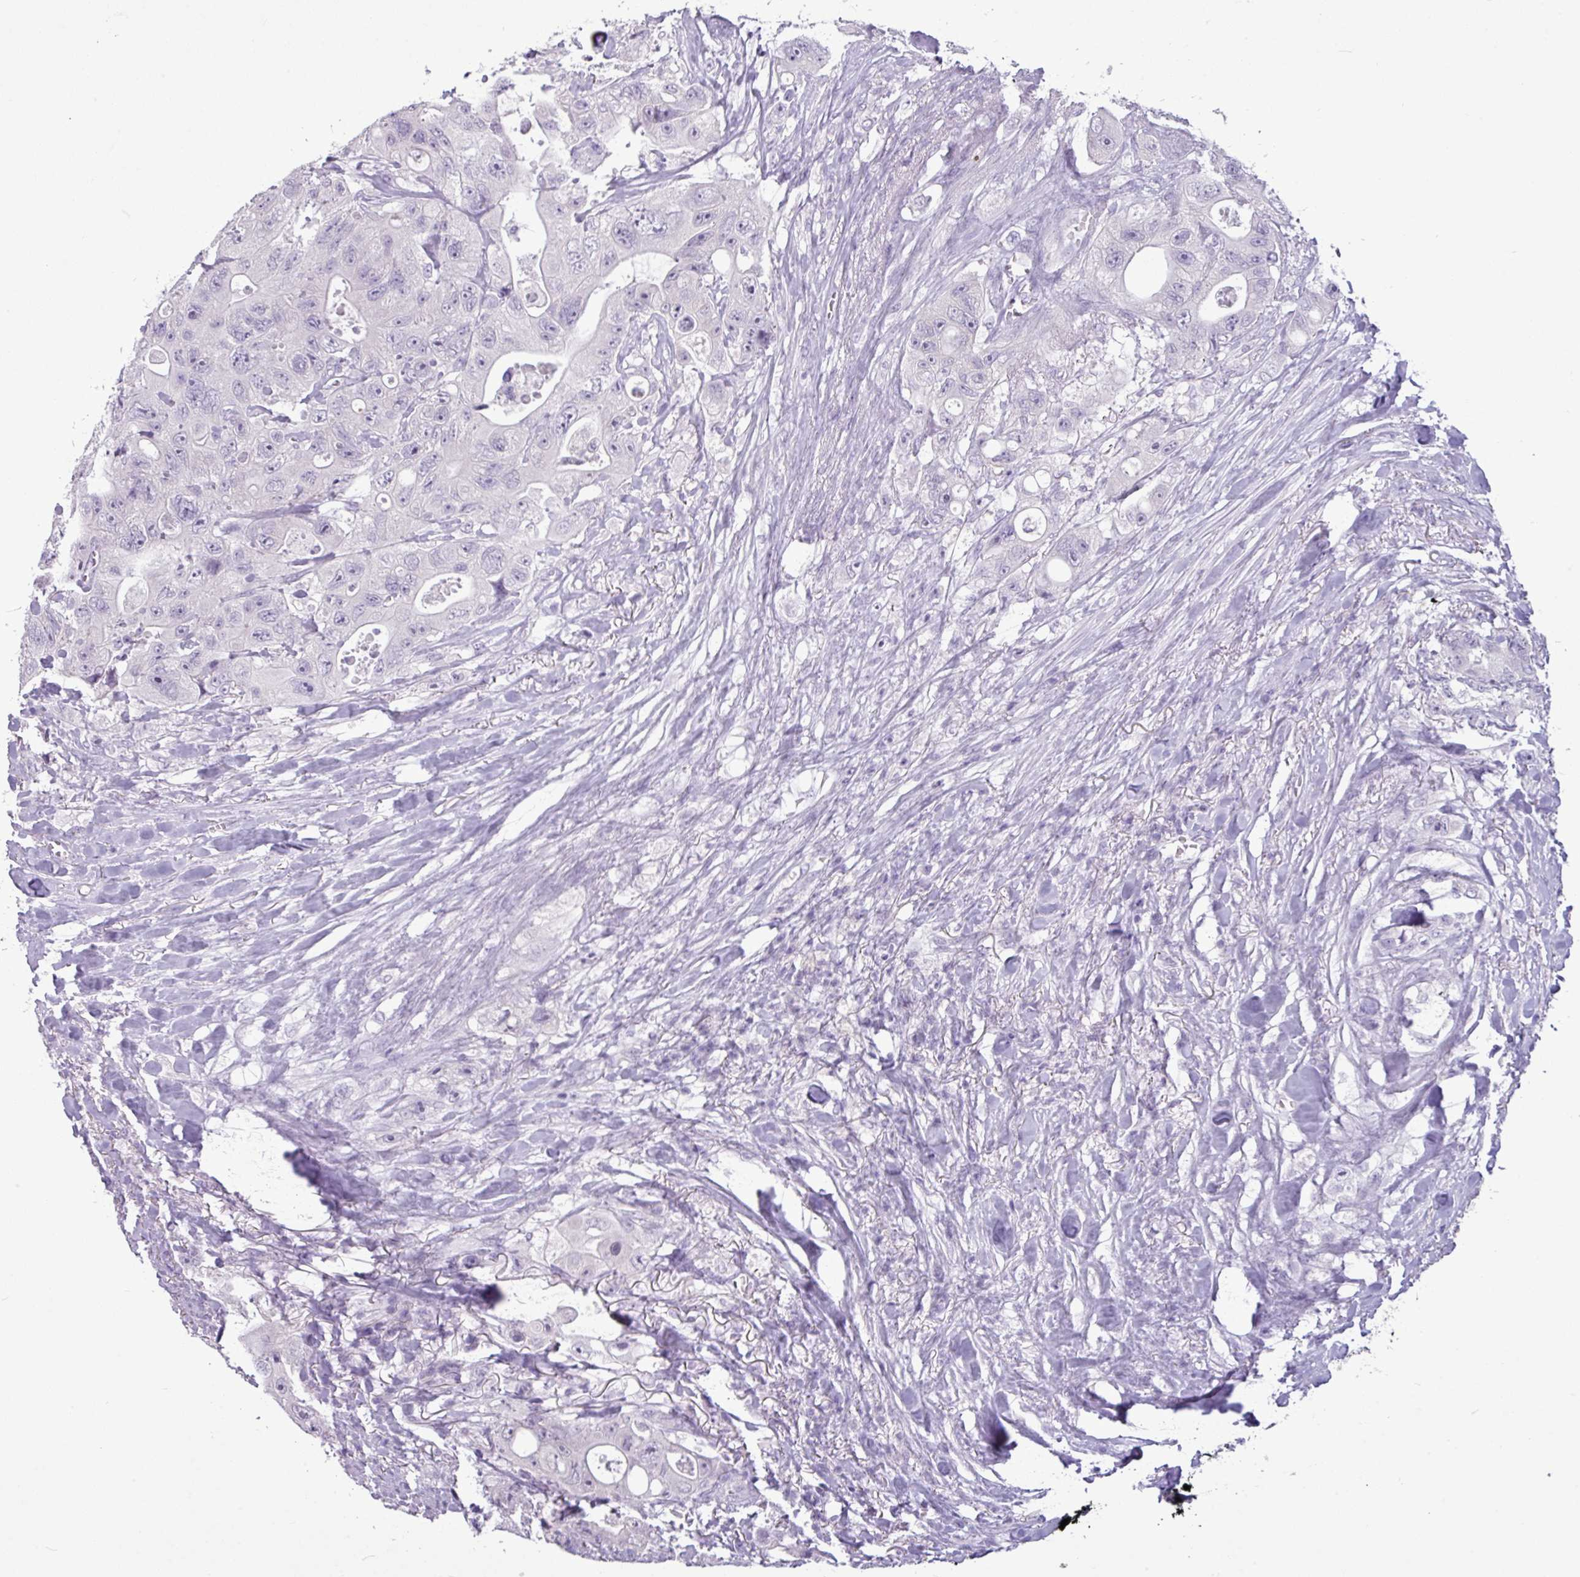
{"staining": {"intensity": "negative", "quantity": "none", "location": "none"}, "tissue": "colorectal cancer", "cell_type": "Tumor cells", "image_type": "cancer", "snomed": [{"axis": "morphology", "description": "Adenocarcinoma, NOS"}, {"axis": "topography", "description": "Colon"}], "caption": "This is a image of immunohistochemistry (IHC) staining of colorectal cancer (adenocarcinoma), which shows no positivity in tumor cells.", "gene": "AMY2A", "patient": {"sex": "female", "age": 46}}